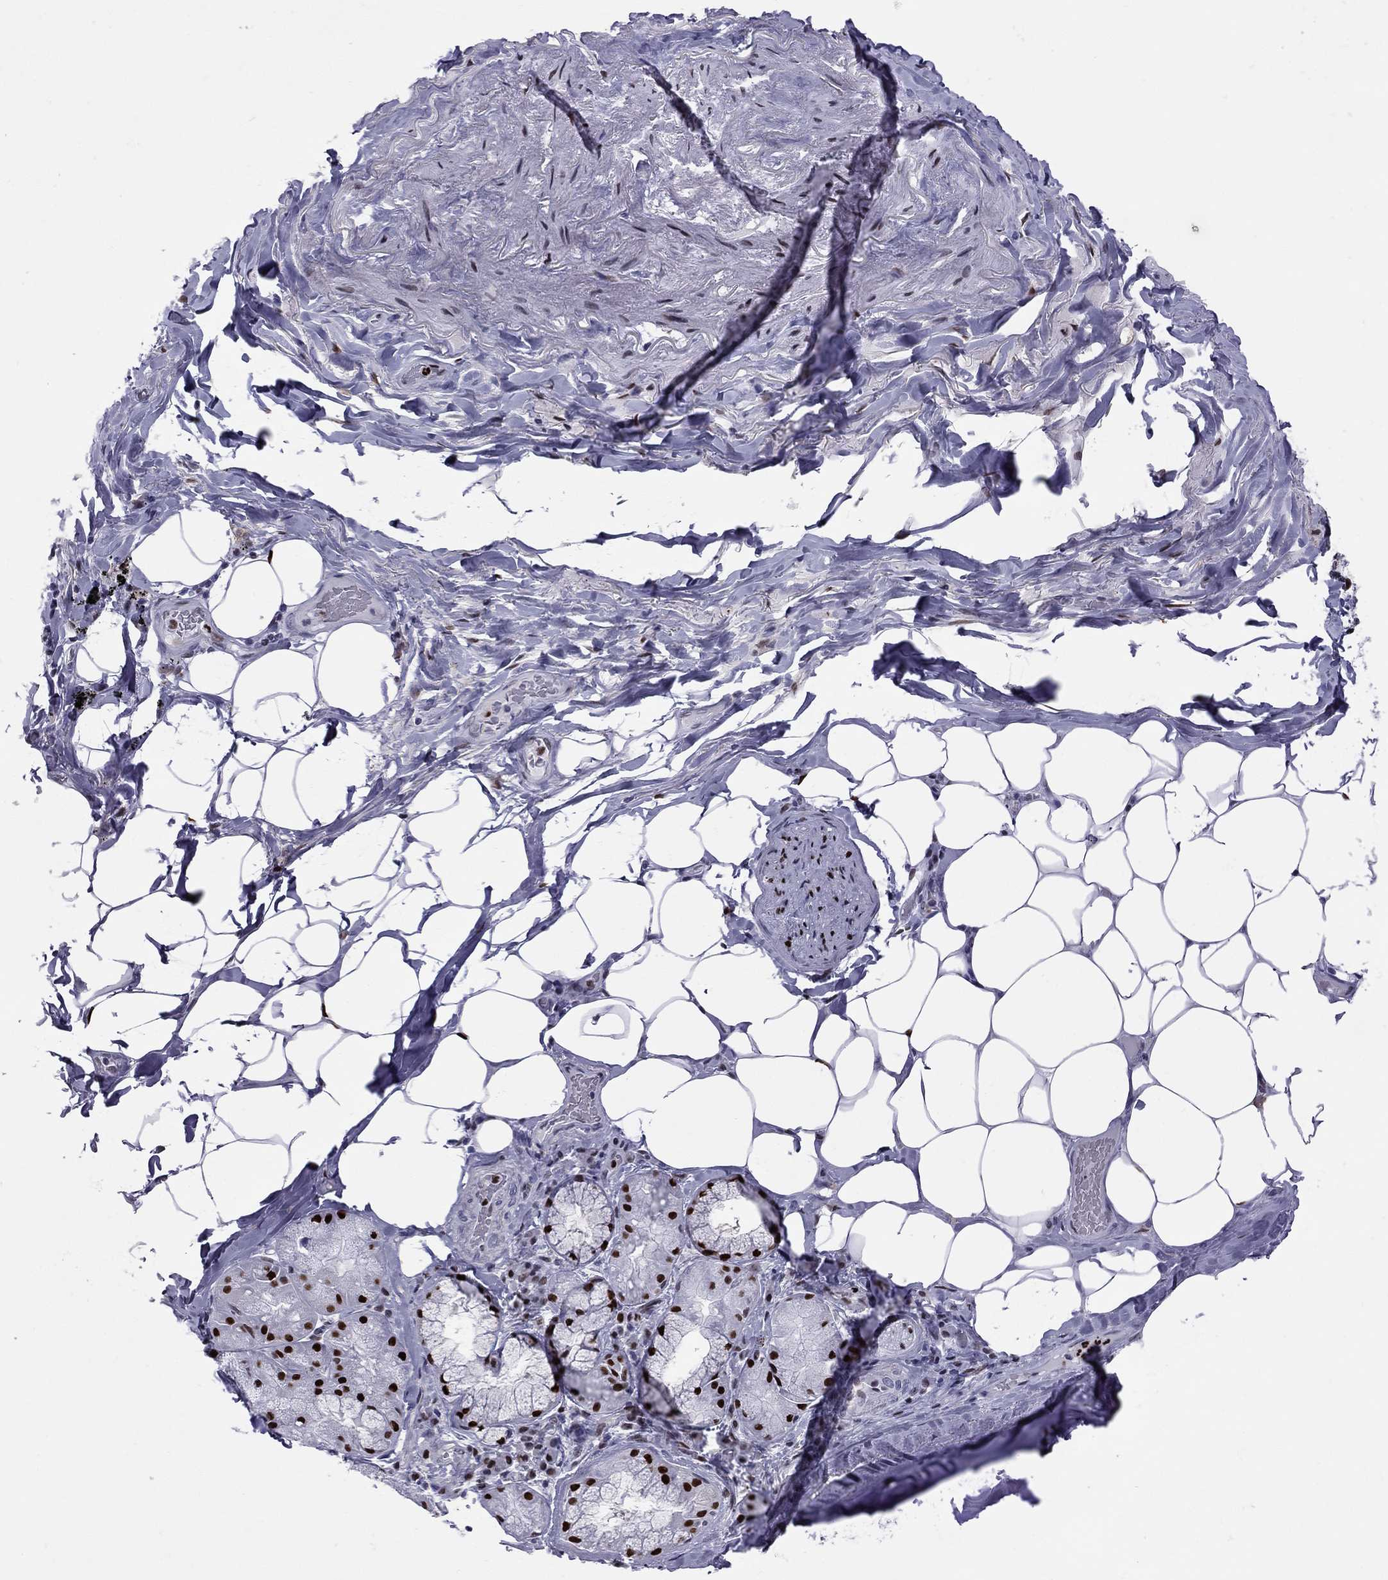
{"staining": {"intensity": "negative", "quantity": "none", "location": "none"}, "tissue": "adipose tissue", "cell_type": "Adipocytes", "image_type": "normal", "snomed": [{"axis": "morphology", "description": "Normal tissue, NOS"}, {"axis": "topography", "description": "Bronchus"}, {"axis": "topography", "description": "Lung"}], "caption": "This histopathology image is of benign adipose tissue stained with IHC to label a protein in brown with the nuclei are counter-stained blue. There is no expression in adipocytes.", "gene": "PCGF3", "patient": {"sex": "female", "age": 57}}